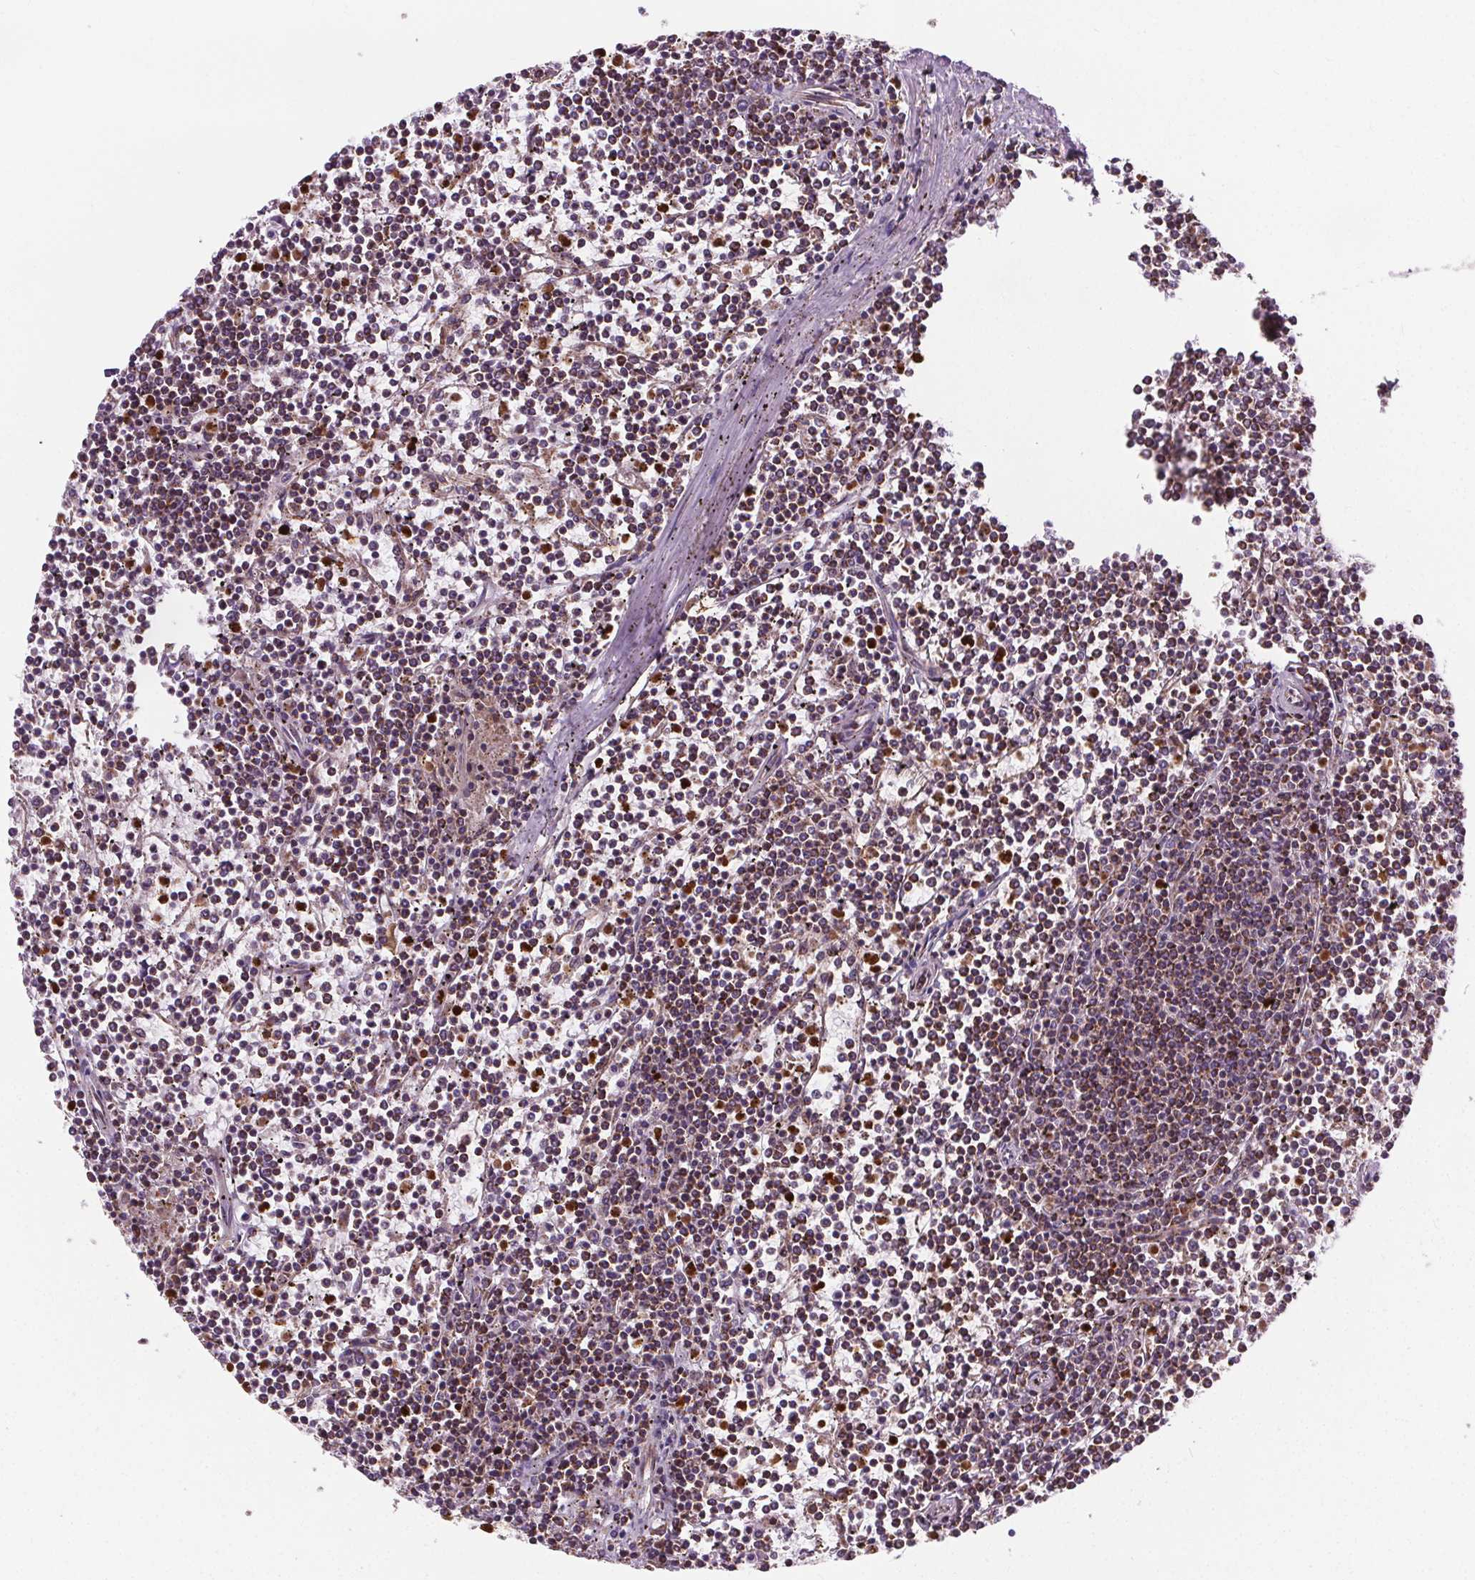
{"staining": {"intensity": "moderate", "quantity": ">75%", "location": "cytoplasmic/membranous"}, "tissue": "lymphoma", "cell_type": "Tumor cells", "image_type": "cancer", "snomed": [{"axis": "morphology", "description": "Malignant lymphoma, non-Hodgkin's type, Low grade"}, {"axis": "topography", "description": "Spleen"}], "caption": "Approximately >75% of tumor cells in lymphoma show moderate cytoplasmic/membranous protein staining as visualized by brown immunohistochemical staining.", "gene": "GOLT1B", "patient": {"sex": "female", "age": 19}}